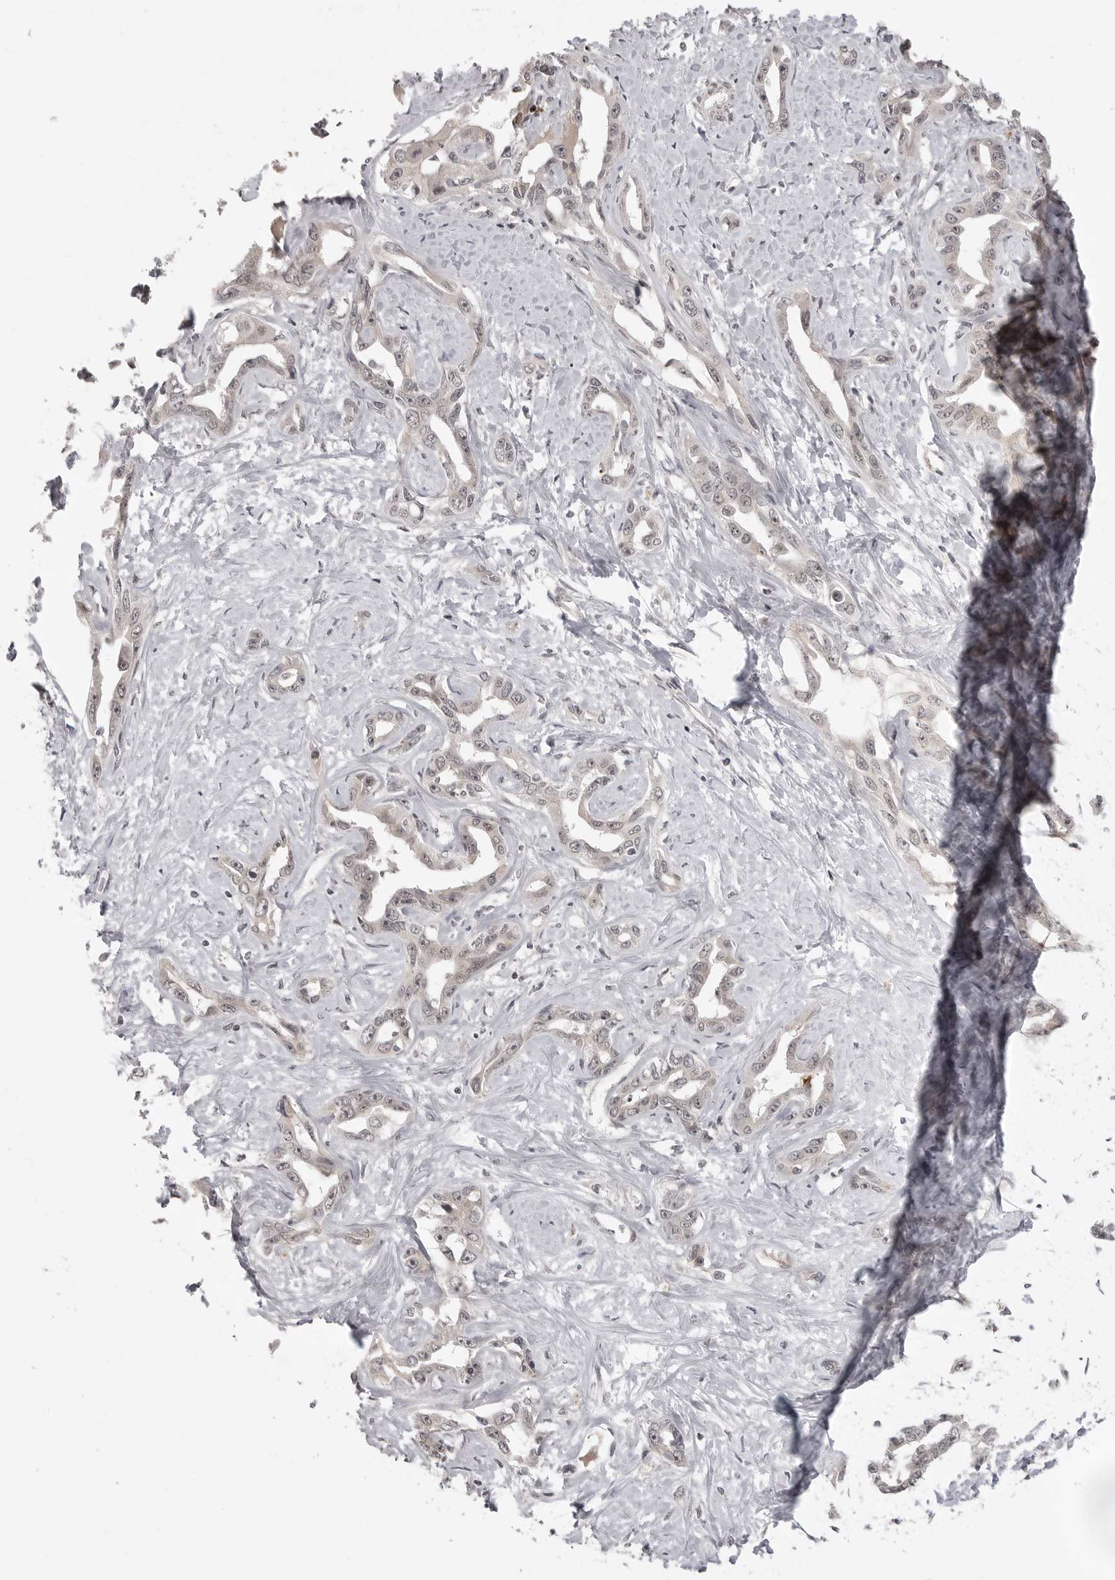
{"staining": {"intensity": "weak", "quantity": ">75%", "location": "cytoplasmic/membranous,nuclear"}, "tissue": "liver cancer", "cell_type": "Tumor cells", "image_type": "cancer", "snomed": [{"axis": "morphology", "description": "Cholangiocarcinoma"}, {"axis": "topography", "description": "Liver"}], "caption": "A micrograph showing weak cytoplasmic/membranous and nuclear staining in approximately >75% of tumor cells in liver cancer, as visualized by brown immunohistochemical staining.", "gene": "PEG3", "patient": {"sex": "male", "age": 59}}